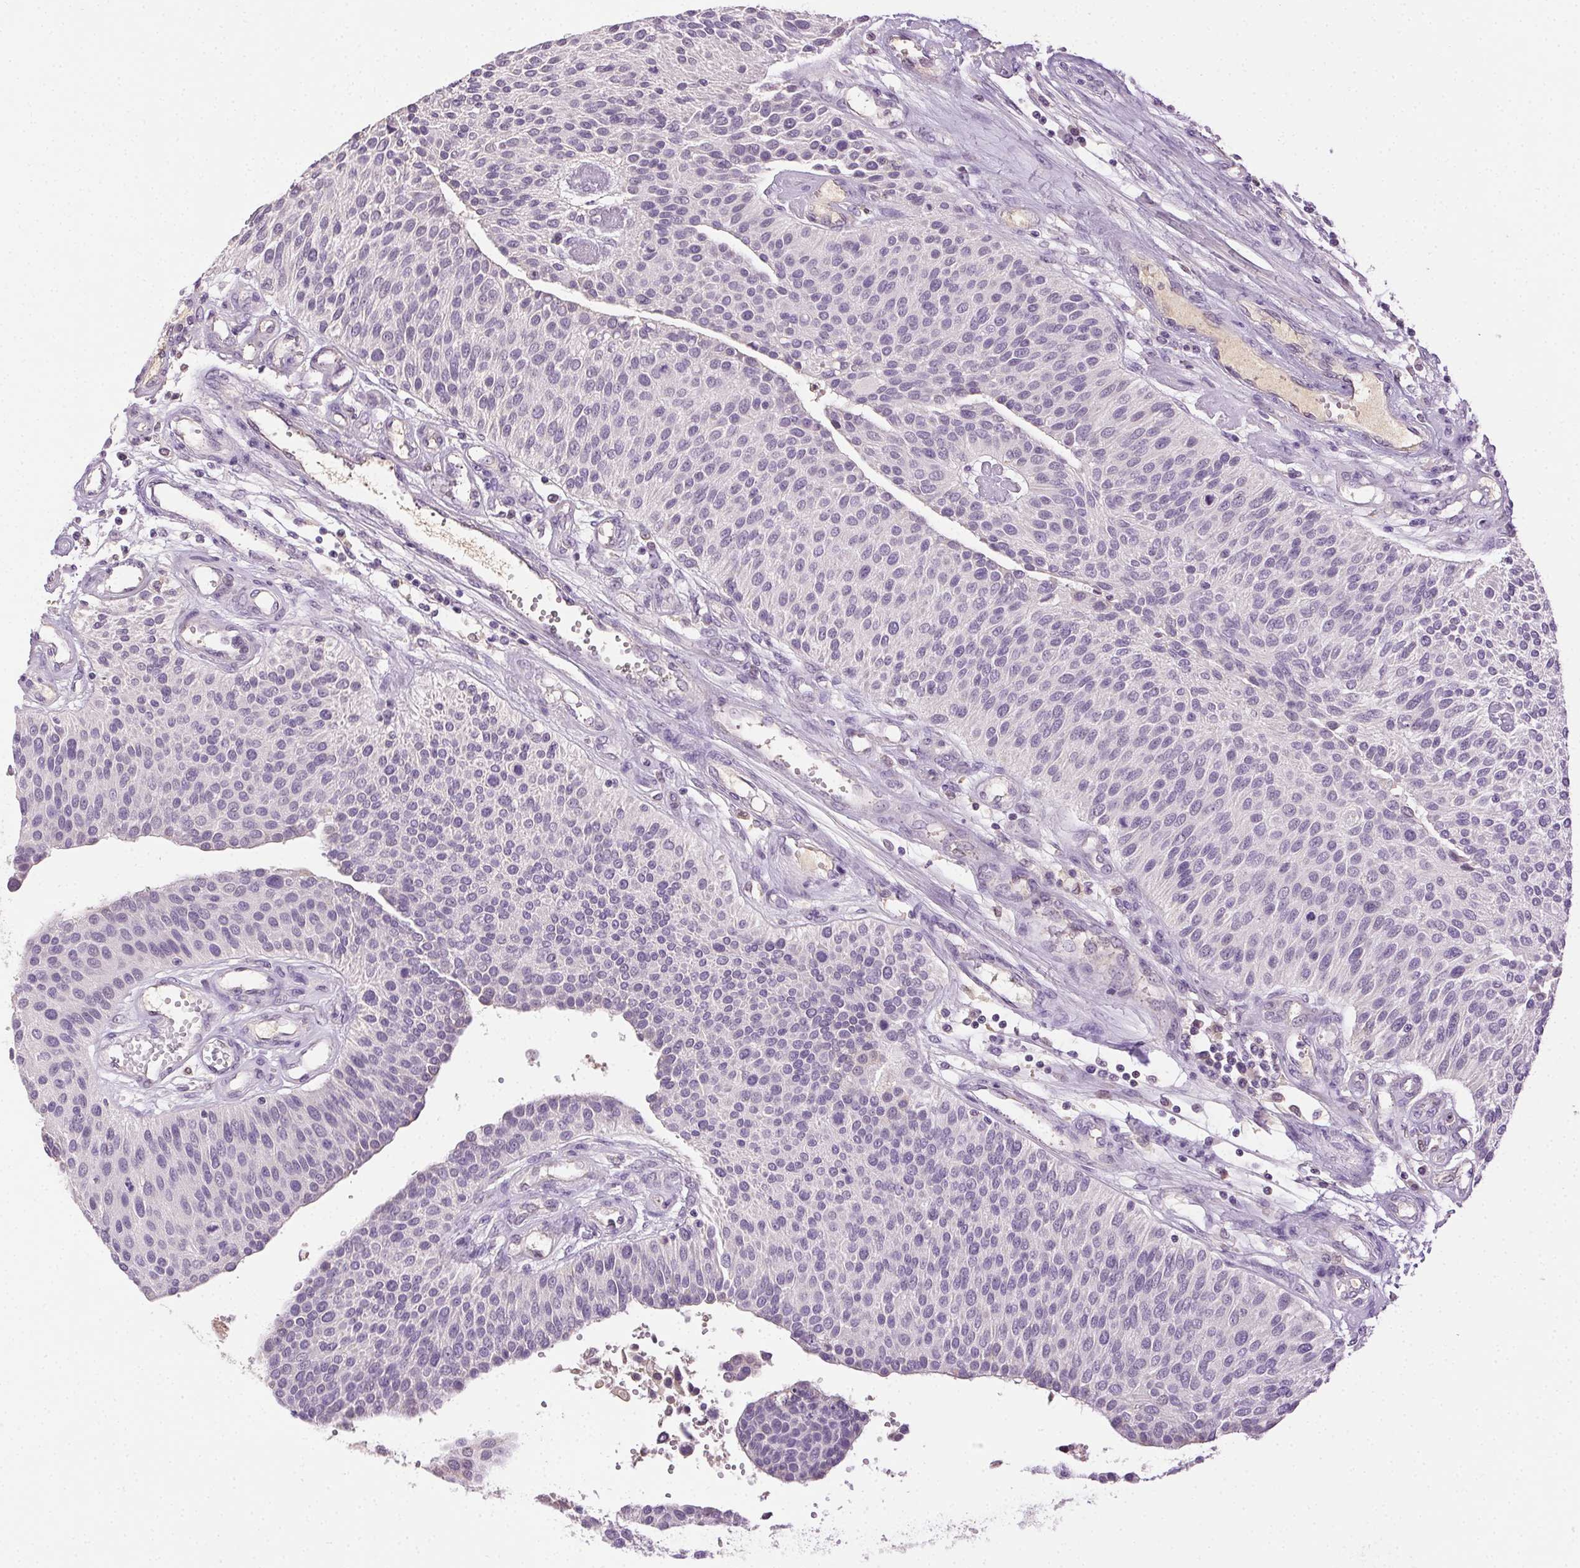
{"staining": {"intensity": "negative", "quantity": "none", "location": "none"}, "tissue": "urothelial cancer", "cell_type": "Tumor cells", "image_type": "cancer", "snomed": [{"axis": "morphology", "description": "Urothelial carcinoma, NOS"}, {"axis": "topography", "description": "Urinary bladder"}], "caption": "Transitional cell carcinoma was stained to show a protein in brown. There is no significant positivity in tumor cells. (Brightfield microscopy of DAB immunohistochemistry at high magnification).", "gene": "BPIFB2", "patient": {"sex": "male", "age": 55}}